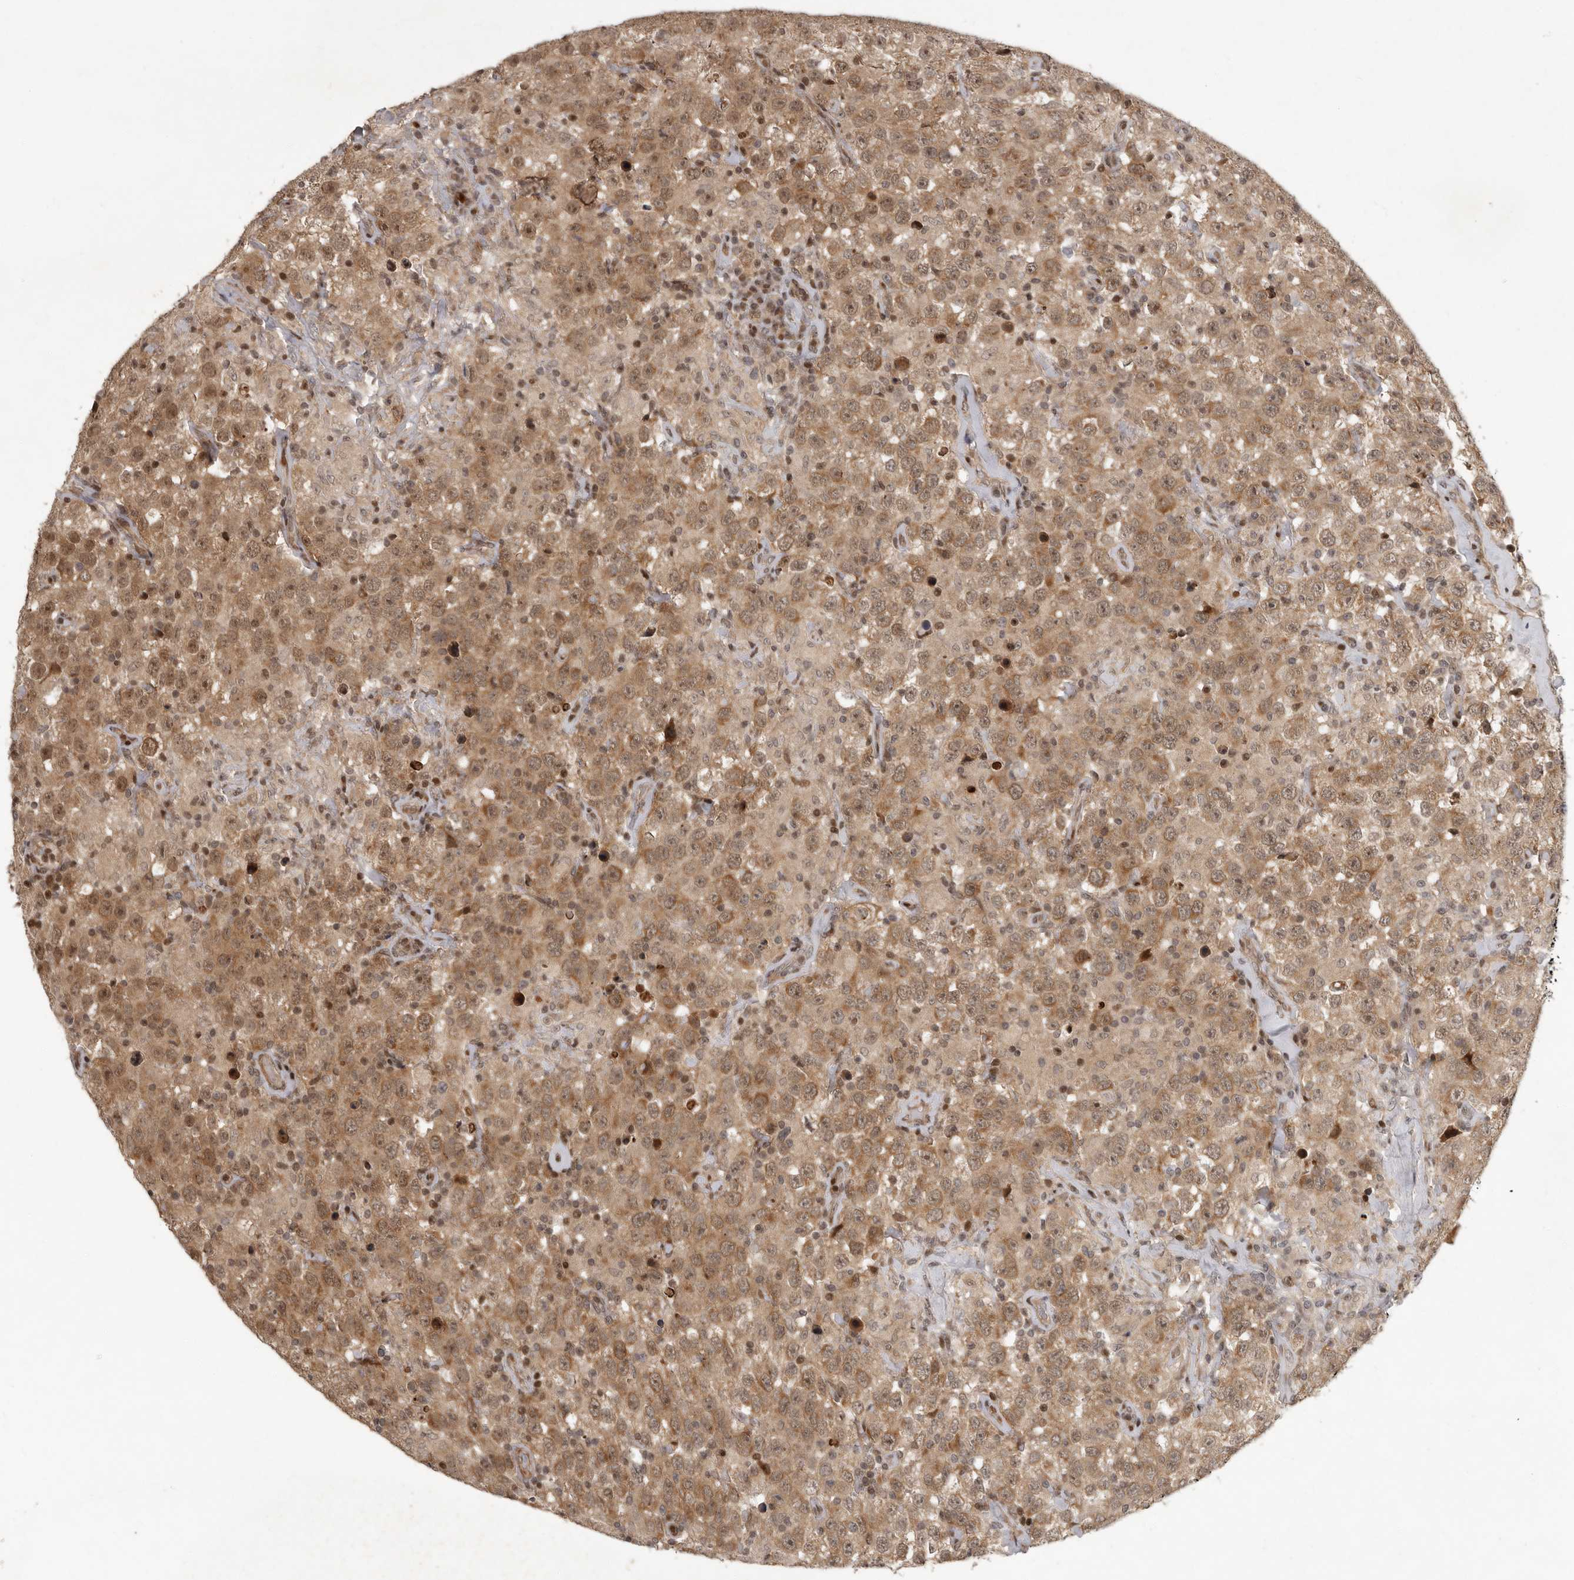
{"staining": {"intensity": "moderate", "quantity": ">75%", "location": "cytoplasmic/membranous,nuclear"}, "tissue": "testis cancer", "cell_type": "Tumor cells", "image_type": "cancer", "snomed": [{"axis": "morphology", "description": "Seminoma, NOS"}, {"axis": "topography", "description": "Testis"}], "caption": "High-magnification brightfield microscopy of testis cancer stained with DAB (brown) and counterstained with hematoxylin (blue). tumor cells exhibit moderate cytoplasmic/membranous and nuclear expression is appreciated in approximately>75% of cells. (Stains: DAB (3,3'-diaminobenzidine) in brown, nuclei in blue, Microscopy: brightfield microscopy at high magnification).", "gene": "RABIF", "patient": {"sex": "male", "age": 41}}